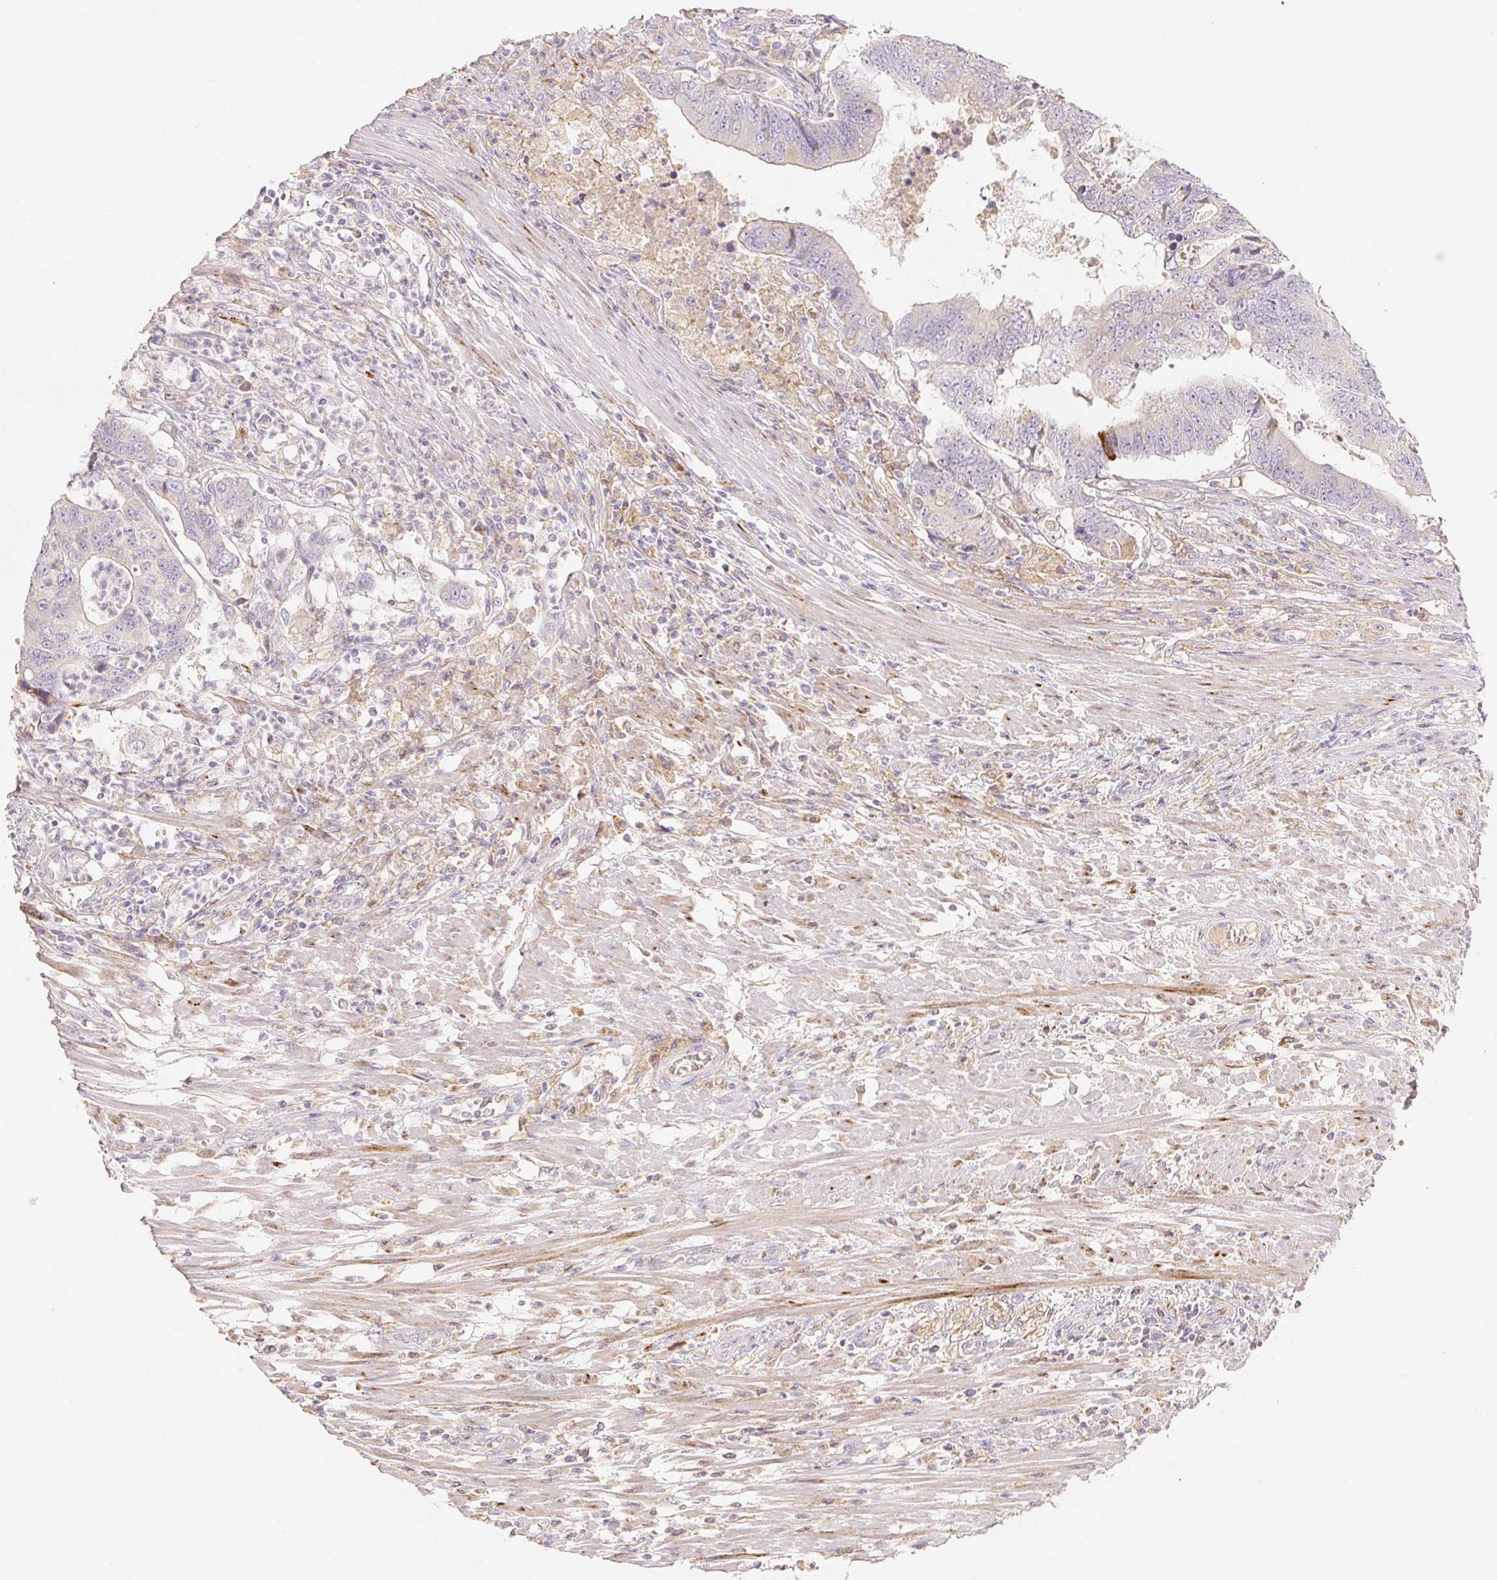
{"staining": {"intensity": "negative", "quantity": "none", "location": "none"}, "tissue": "colorectal cancer", "cell_type": "Tumor cells", "image_type": "cancer", "snomed": [{"axis": "morphology", "description": "Adenocarcinoma, NOS"}, {"axis": "topography", "description": "Colon"}], "caption": "Tumor cells show no significant expression in adenocarcinoma (colorectal). (Stains: DAB (3,3'-diaminobenzidine) immunohistochemistry with hematoxylin counter stain, Microscopy: brightfield microscopy at high magnification).", "gene": "ACVR1B", "patient": {"sex": "female", "age": 48}}